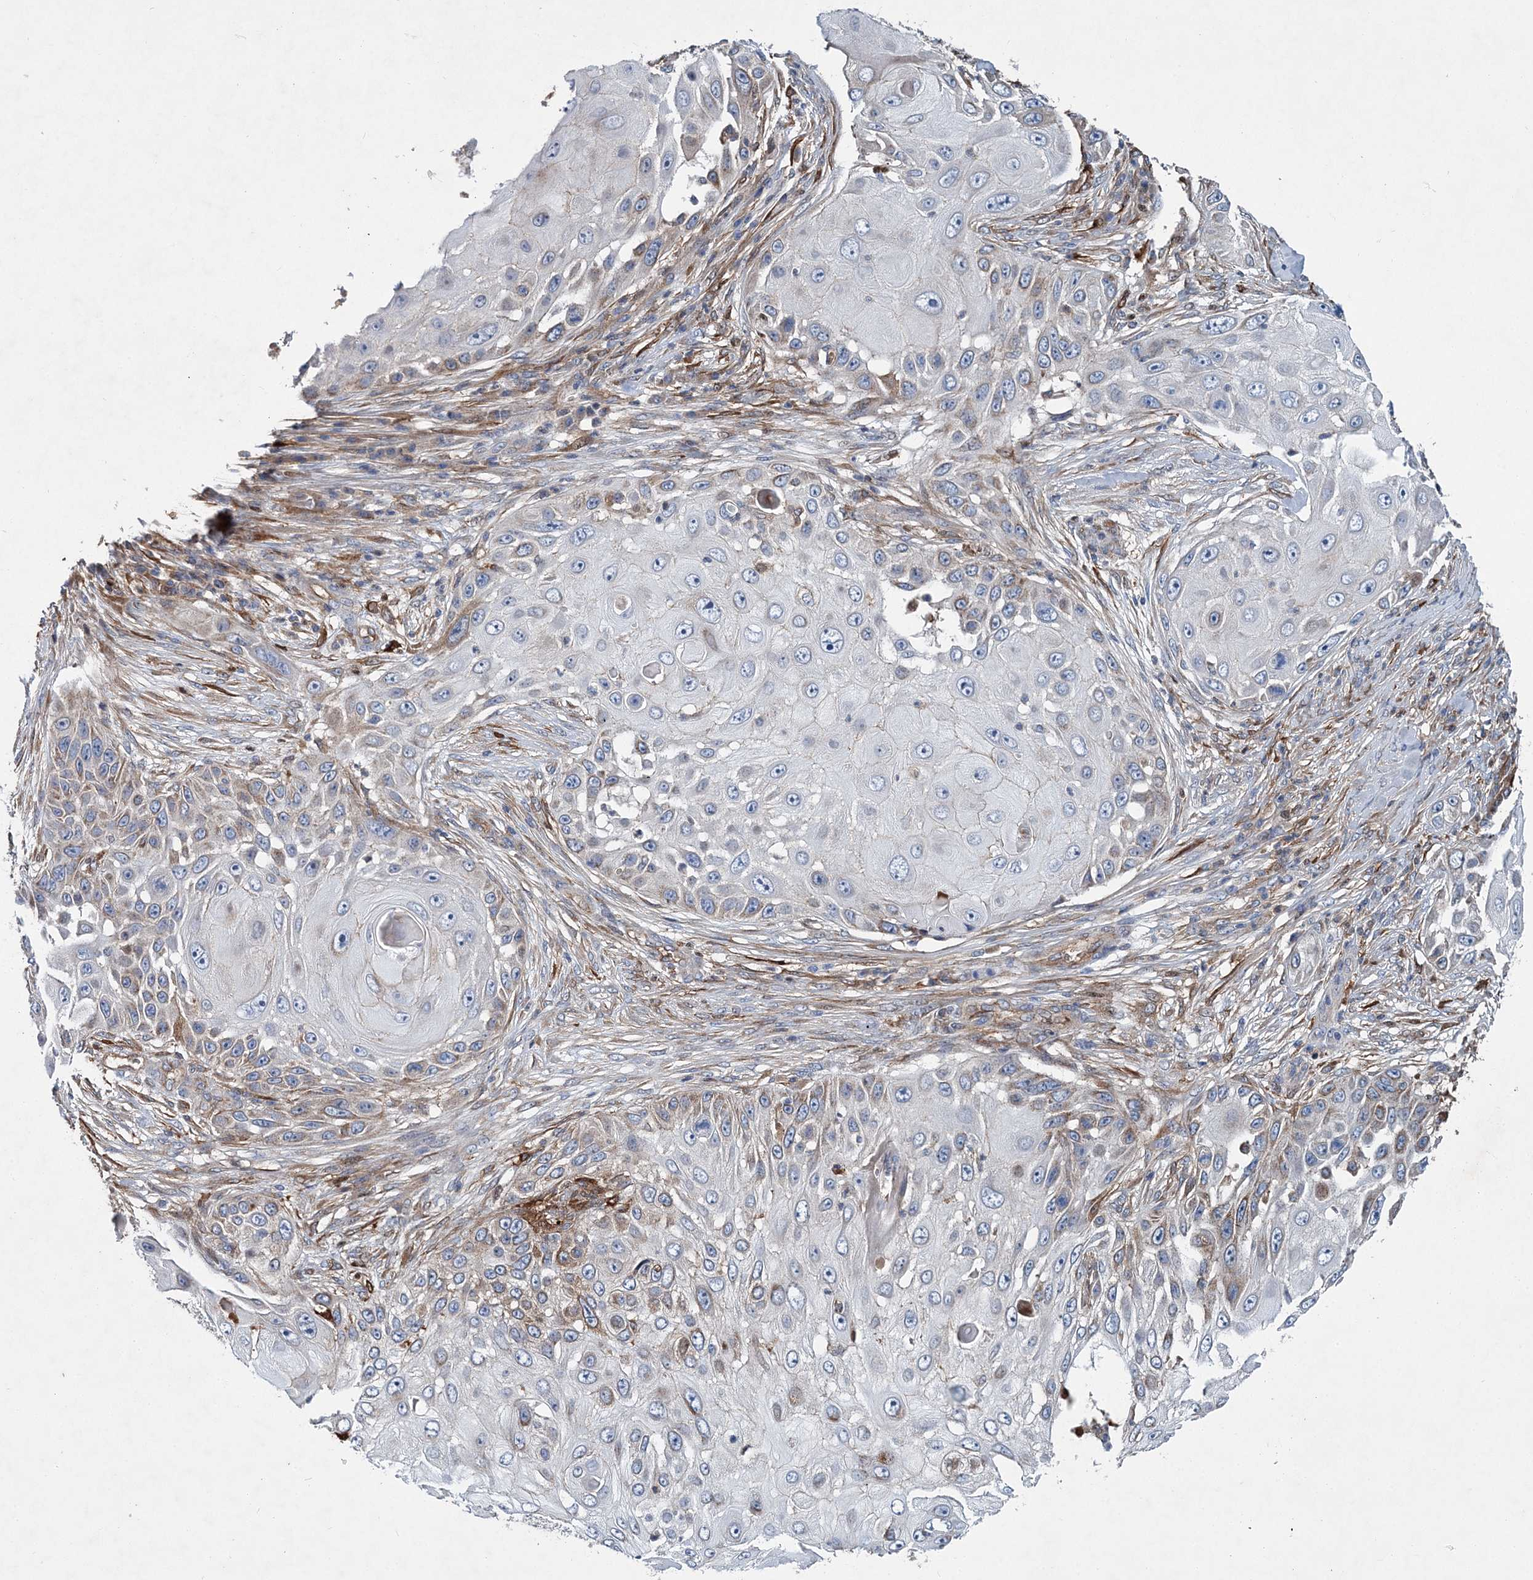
{"staining": {"intensity": "negative", "quantity": "none", "location": "none"}, "tissue": "skin cancer", "cell_type": "Tumor cells", "image_type": "cancer", "snomed": [{"axis": "morphology", "description": "Squamous cell carcinoma, NOS"}, {"axis": "topography", "description": "Skin"}], "caption": "Immunohistochemical staining of human squamous cell carcinoma (skin) displays no significant positivity in tumor cells.", "gene": "SPOPL", "patient": {"sex": "female", "age": 44}}